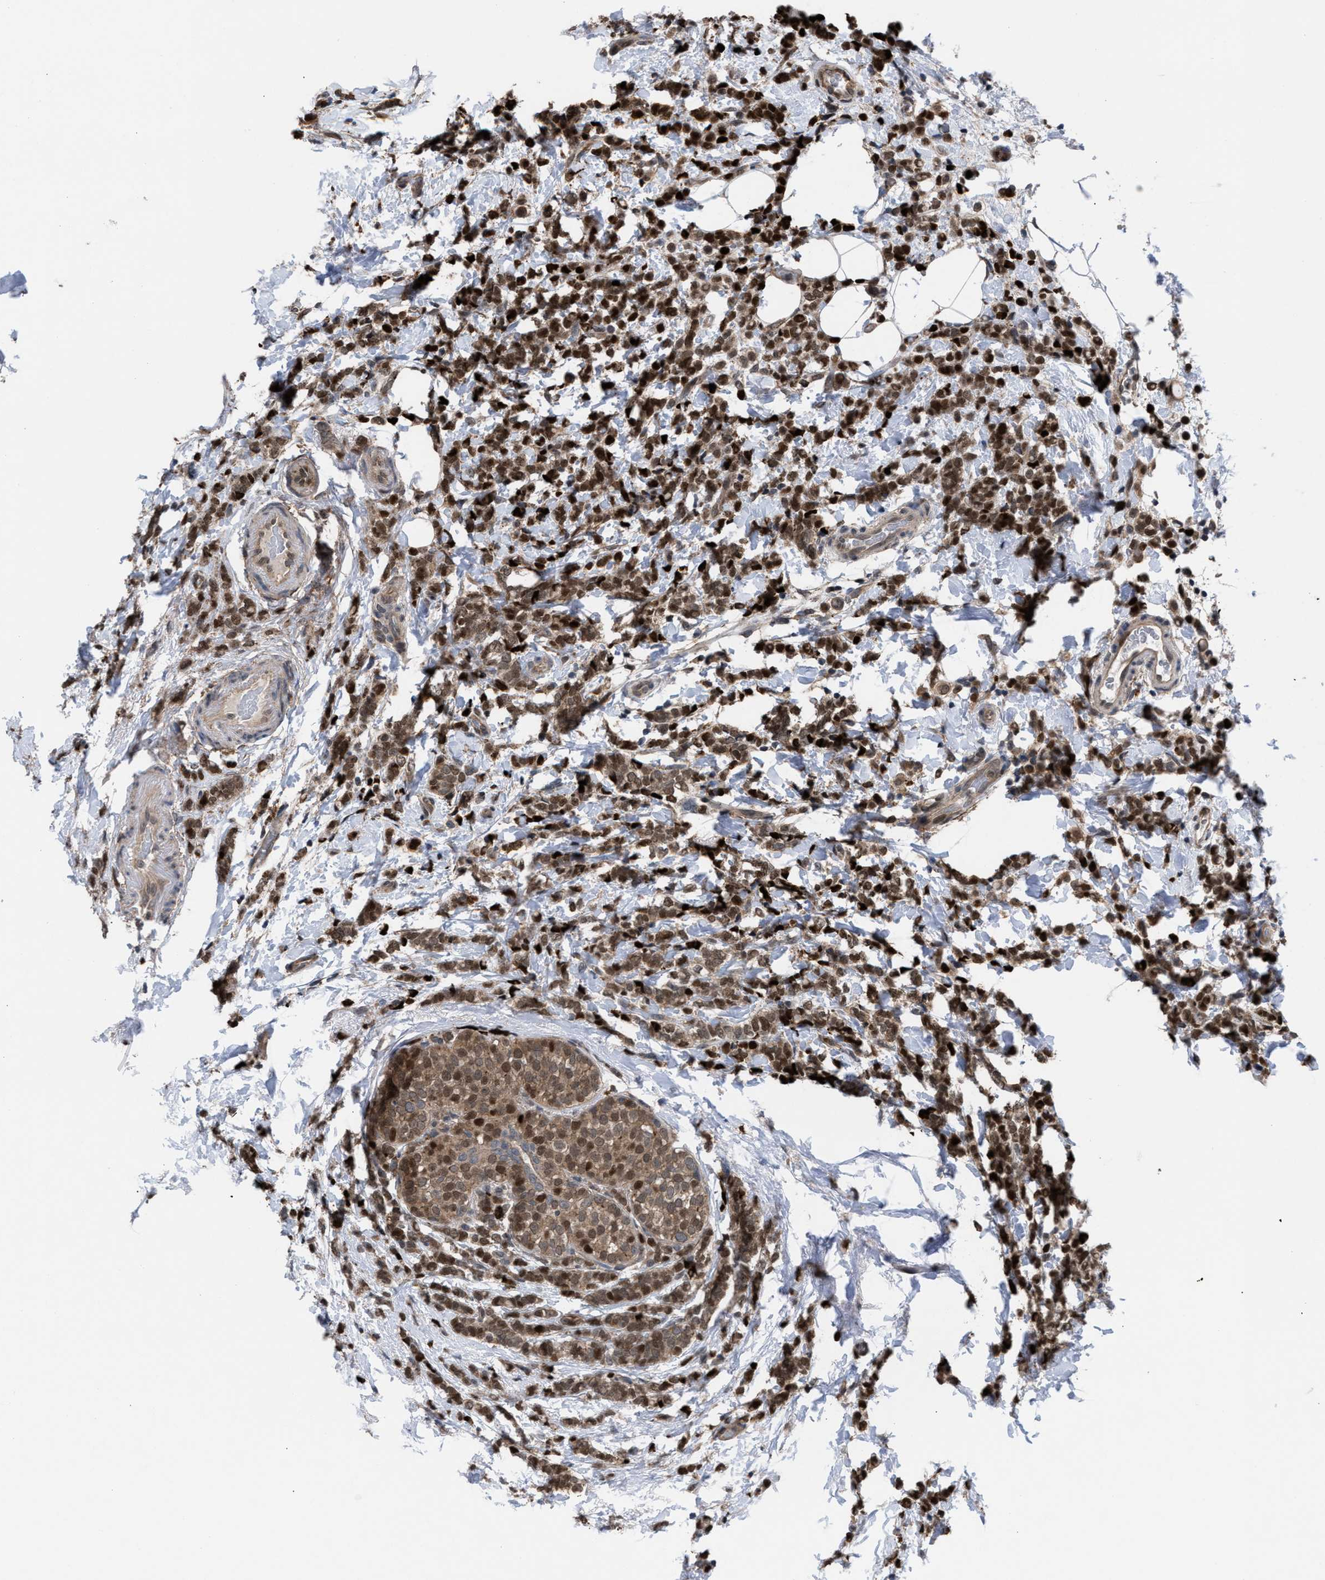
{"staining": {"intensity": "moderate", "quantity": ">75%", "location": "cytoplasmic/membranous"}, "tissue": "breast cancer", "cell_type": "Tumor cells", "image_type": "cancer", "snomed": [{"axis": "morphology", "description": "Lobular carcinoma"}, {"axis": "topography", "description": "Breast"}], "caption": "A medium amount of moderate cytoplasmic/membranous positivity is appreciated in approximately >75% of tumor cells in breast cancer (lobular carcinoma) tissue.", "gene": "TP53BP2", "patient": {"sex": "female", "age": 50}}